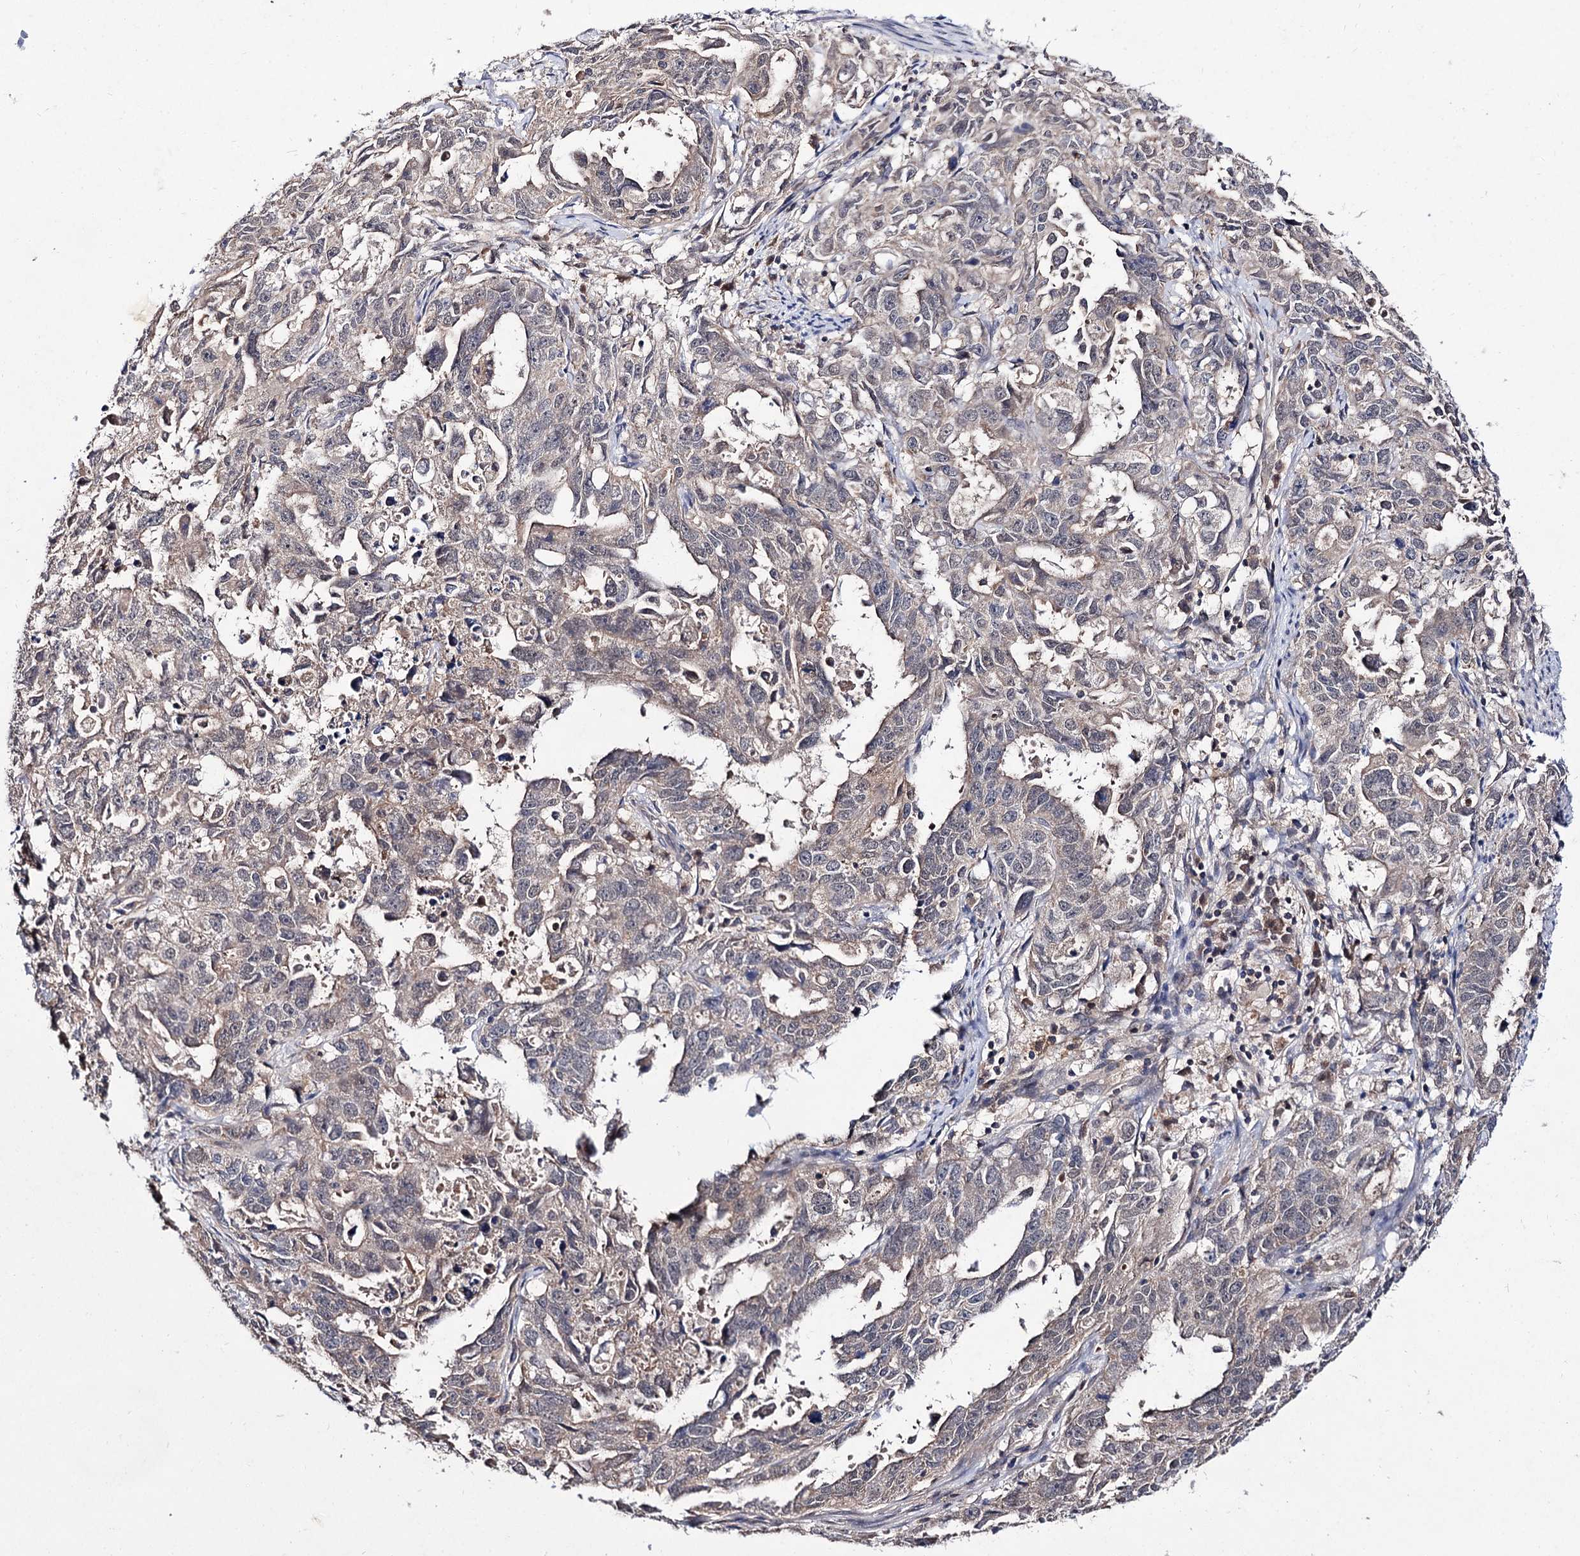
{"staining": {"intensity": "negative", "quantity": "none", "location": "none"}, "tissue": "endometrial cancer", "cell_type": "Tumor cells", "image_type": "cancer", "snomed": [{"axis": "morphology", "description": "Adenocarcinoma, NOS"}, {"axis": "topography", "description": "Endometrium"}], "caption": "Immunohistochemistry histopathology image of neoplastic tissue: endometrial cancer stained with DAB reveals no significant protein positivity in tumor cells.", "gene": "ACTR6", "patient": {"sex": "female", "age": 65}}